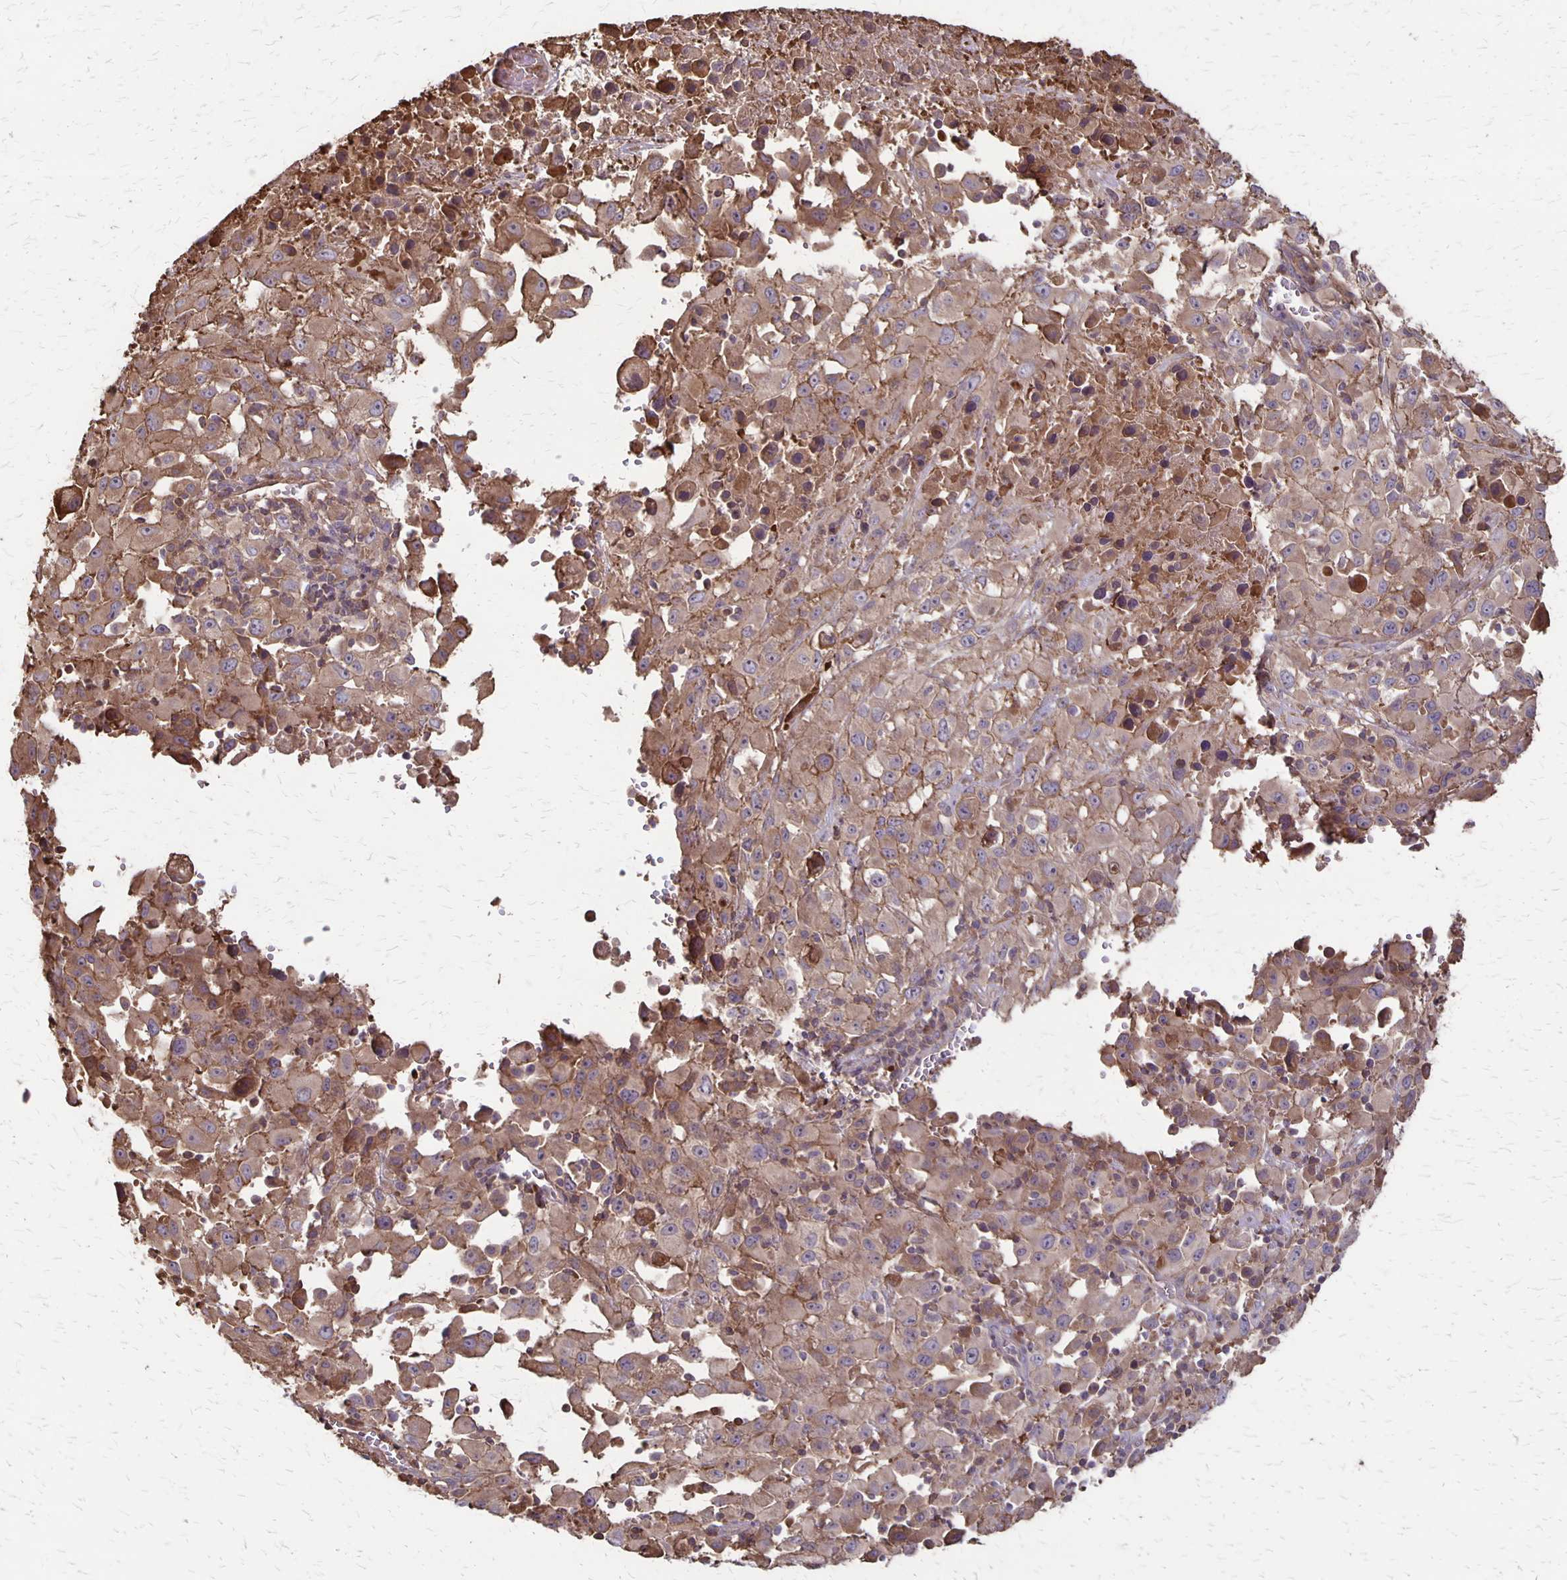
{"staining": {"intensity": "weak", "quantity": ">75%", "location": "cytoplasmic/membranous"}, "tissue": "melanoma", "cell_type": "Tumor cells", "image_type": "cancer", "snomed": [{"axis": "morphology", "description": "Malignant melanoma, Metastatic site"}, {"axis": "topography", "description": "Soft tissue"}], "caption": "Immunohistochemistry (IHC) of malignant melanoma (metastatic site) displays low levels of weak cytoplasmic/membranous expression in about >75% of tumor cells.", "gene": "PROM2", "patient": {"sex": "male", "age": 50}}